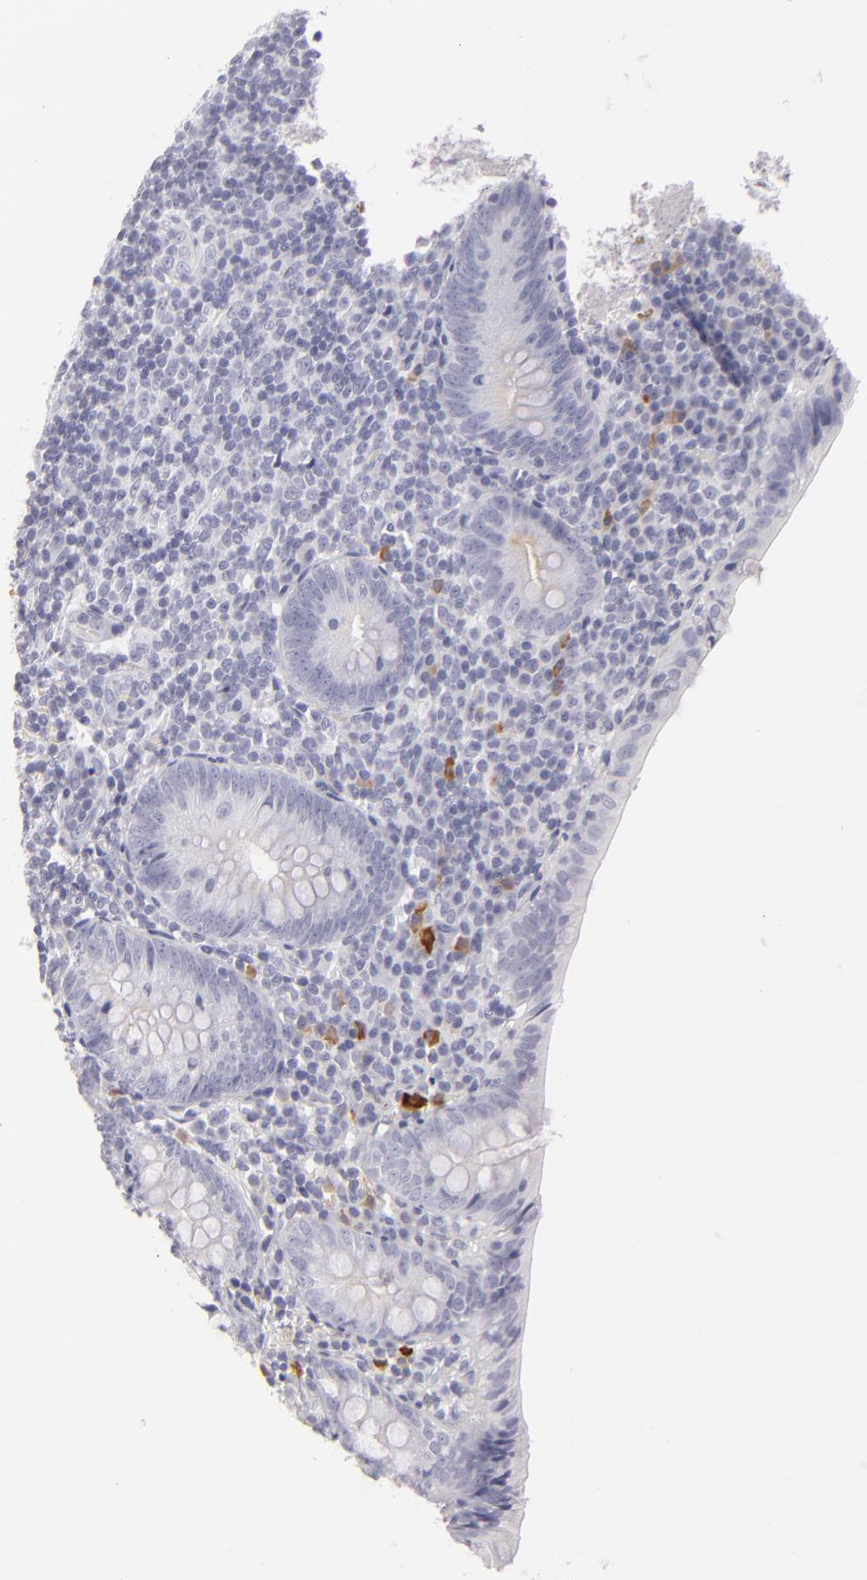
{"staining": {"intensity": "negative", "quantity": "none", "location": "none"}, "tissue": "appendix", "cell_type": "Glandular cells", "image_type": "normal", "snomed": [{"axis": "morphology", "description": "Normal tissue, NOS"}, {"axis": "topography", "description": "Appendix"}], "caption": "Immunohistochemistry of benign human appendix displays no positivity in glandular cells.", "gene": "F13A1", "patient": {"sex": "female", "age": 10}}